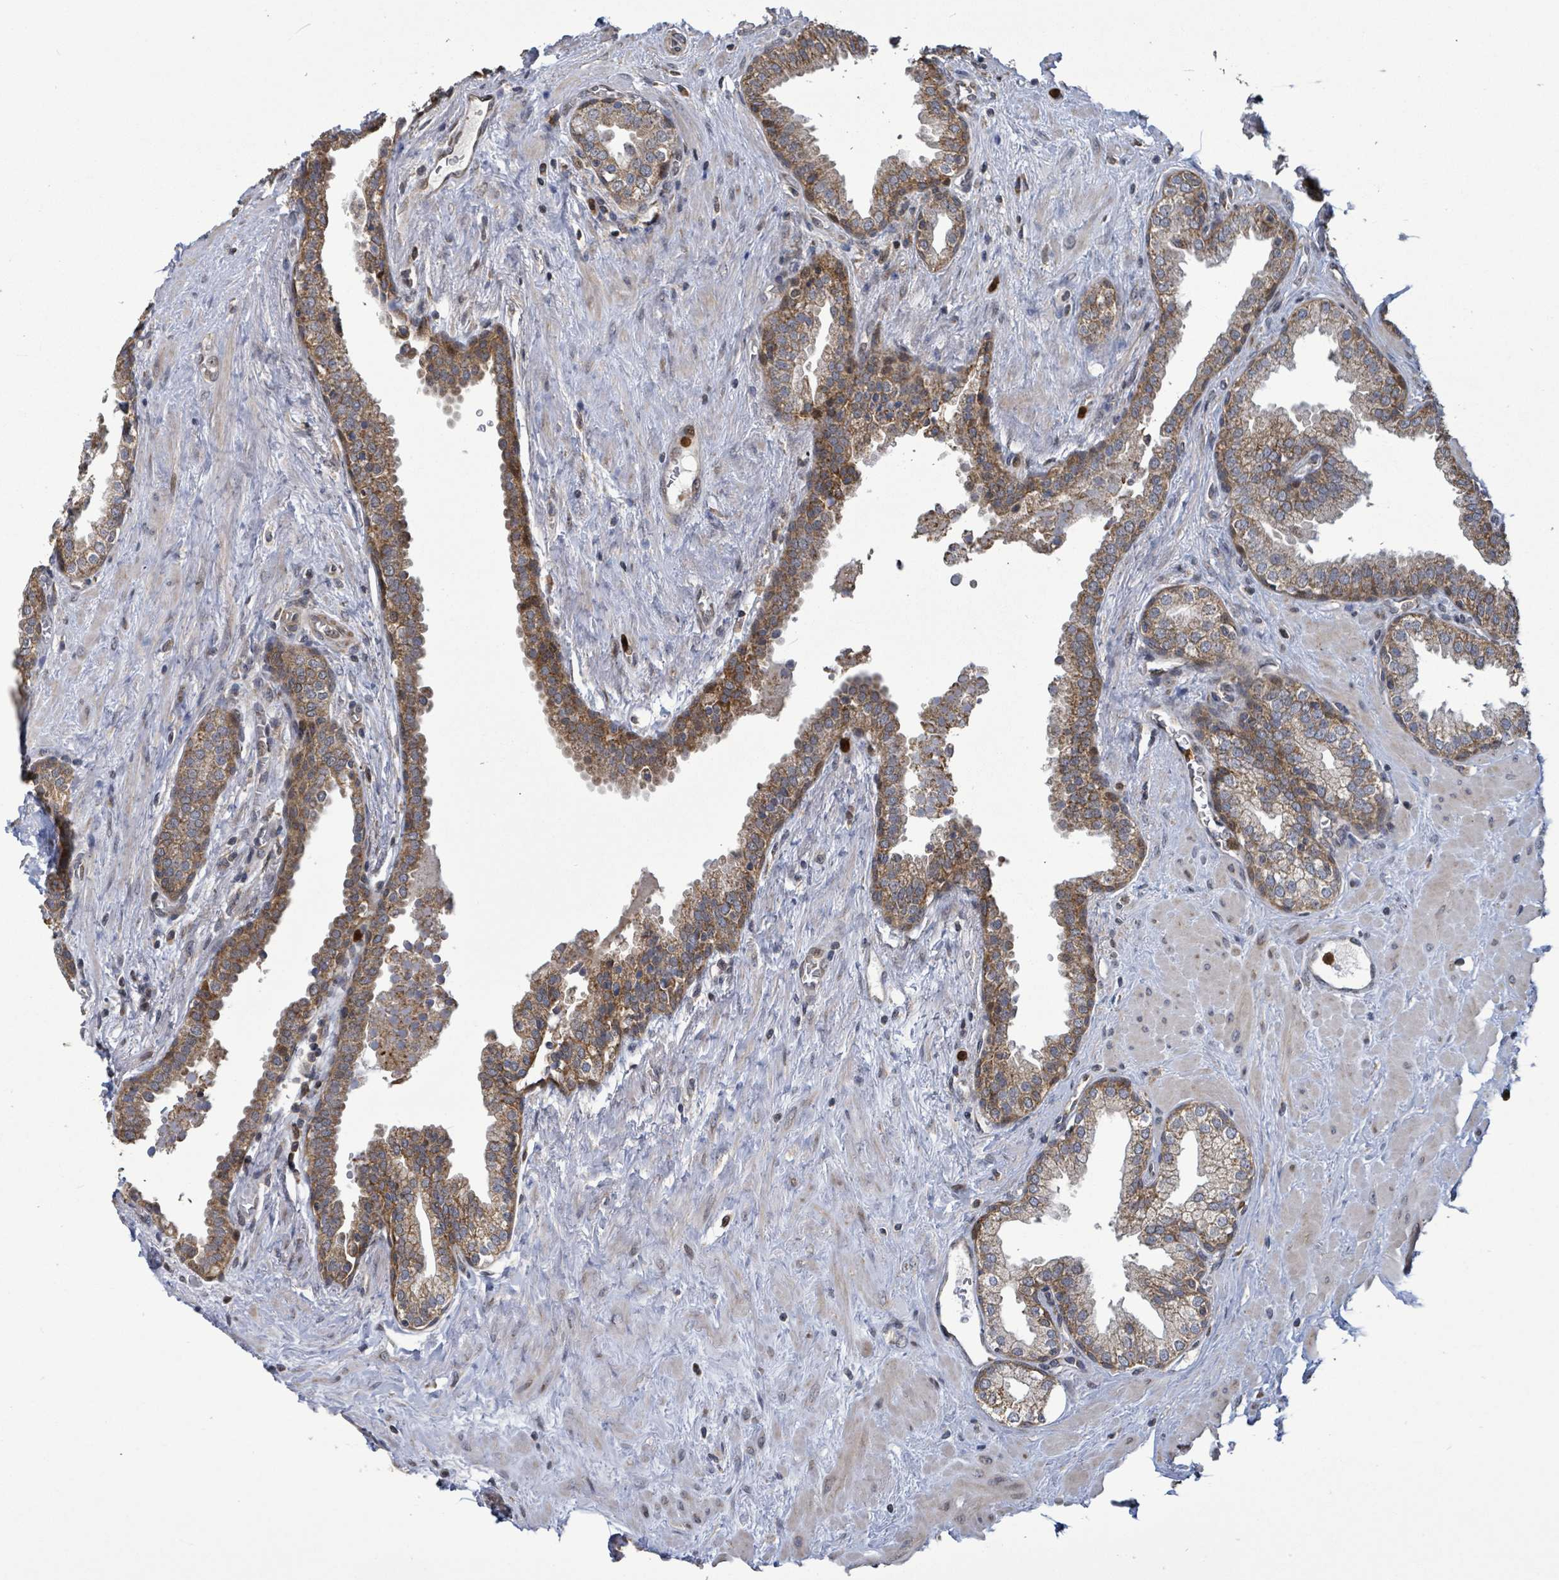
{"staining": {"intensity": "moderate", "quantity": ">75%", "location": "cytoplasmic/membranous"}, "tissue": "prostate", "cell_type": "Glandular cells", "image_type": "normal", "snomed": [{"axis": "morphology", "description": "Normal tissue, NOS"}, {"axis": "topography", "description": "Prostate"}], "caption": "This is an image of IHC staining of unremarkable prostate, which shows moderate staining in the cytoplasmic/membranous of glandular cells.", "gene": "COQ6", "patient": {"sex": "male", "age": 51}}